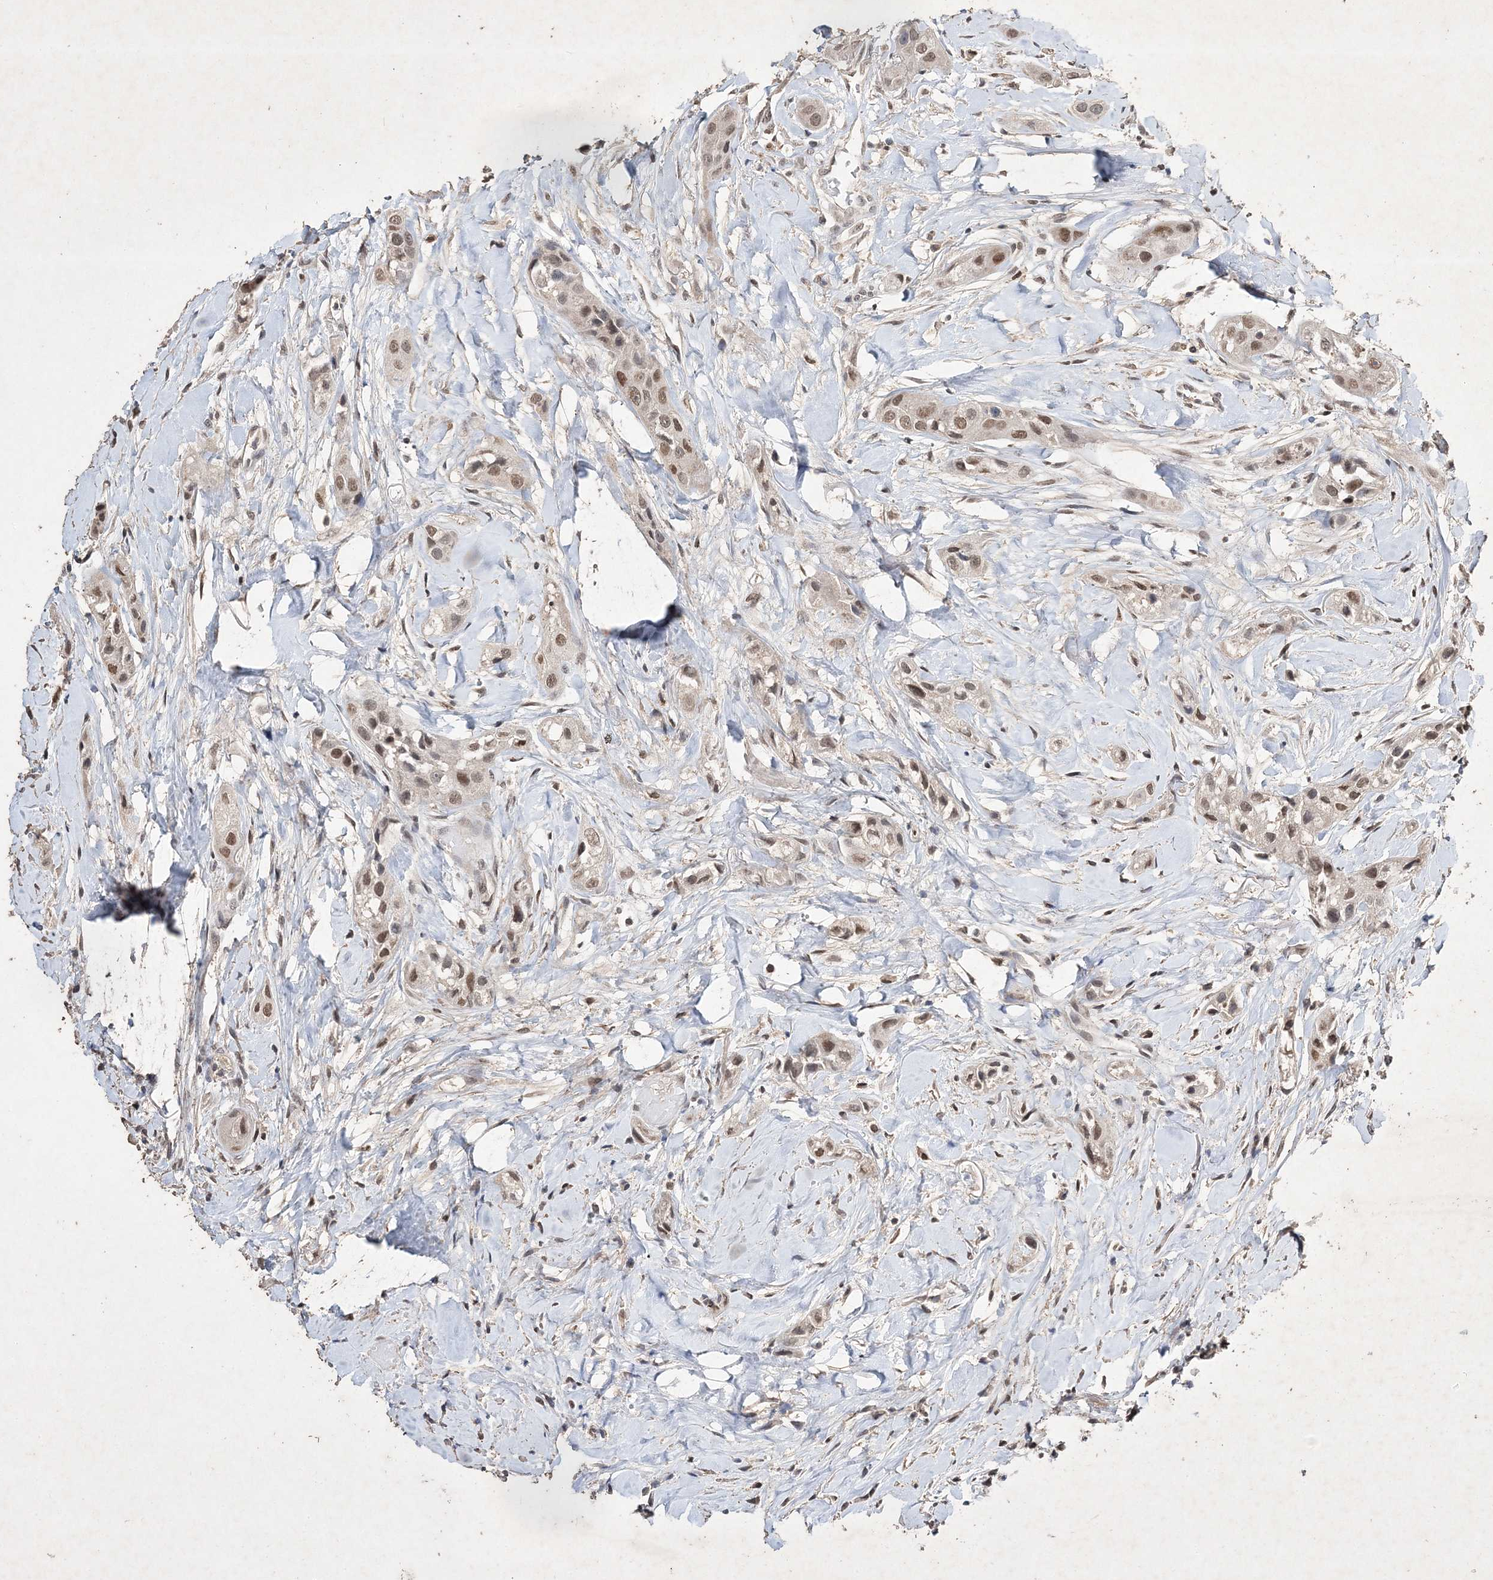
{"staining": {"intensity": "moderate", "quantity": ">75%", "location": "nuclear"}, "tissue": "head and neck cancer", "cell_type": "Tumor cells", "image_type": "cancer", "snomed": [{"axis": "morphology", "description": "Normal tissue, NOS"}, {"axis": "morphology", "description": "Squamous cell carcinoma, NOS"}, {"axis": "topography", "description": "Skeletal muscle"}, {"axis": "topography", "description": "Head-Neck"}], "caption": "IHC (DAB (3,3'-diaminobenzidine)) staining of squamous cell carcinoma (head and neck) displays moderate nuclear protein positivity in approximately >75% of tumor cells.", "gene": "C3orf38", "patient": {"sex": "male", "age": 51}}